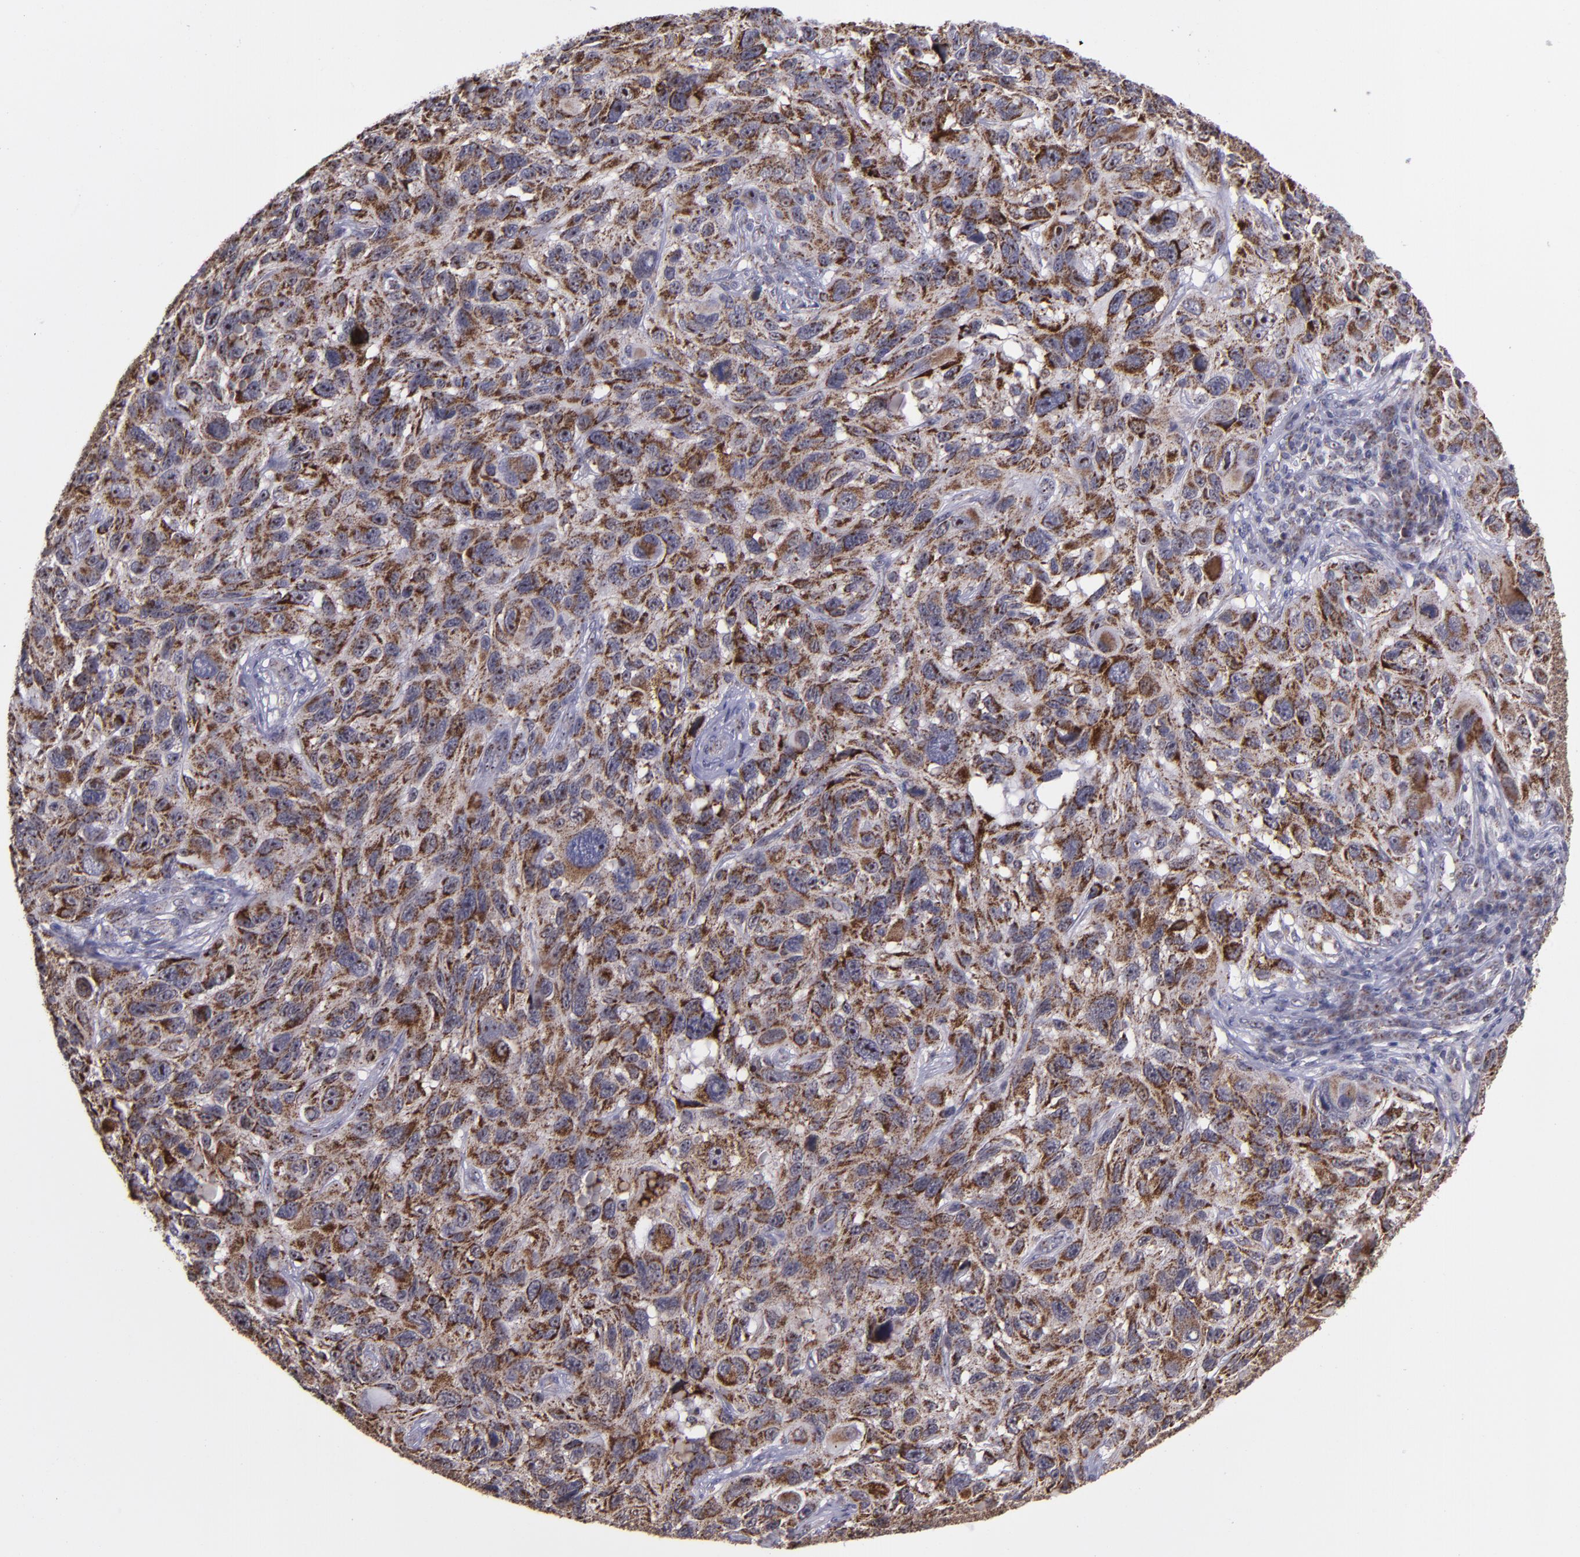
{"staining": {"intensity": "strong", "quantity": ">75%", "location": "cytoplasmic/membranous"}, "tissue": "melanoma", "cell_type": "Tumor cells", "image_type": "cancer", "snomed": [{"axis": "morphology", "description": "Malignant melanoma, NOS"}, {"axis": "topography", "description": "Skin"}], "caption": "Tumor cells demonstrate high levels of strong cytoplasmic/membranous expression in approximately >75% of cells in malignant melanoma. Using DAB (3,3'-diaminobenzidine) (brown) and hematoxylin (blue) stains, captured at high magnification using brightfield microscopy.", "gene": "LONP1", "patient": {"sex": "male", "age": 53}}